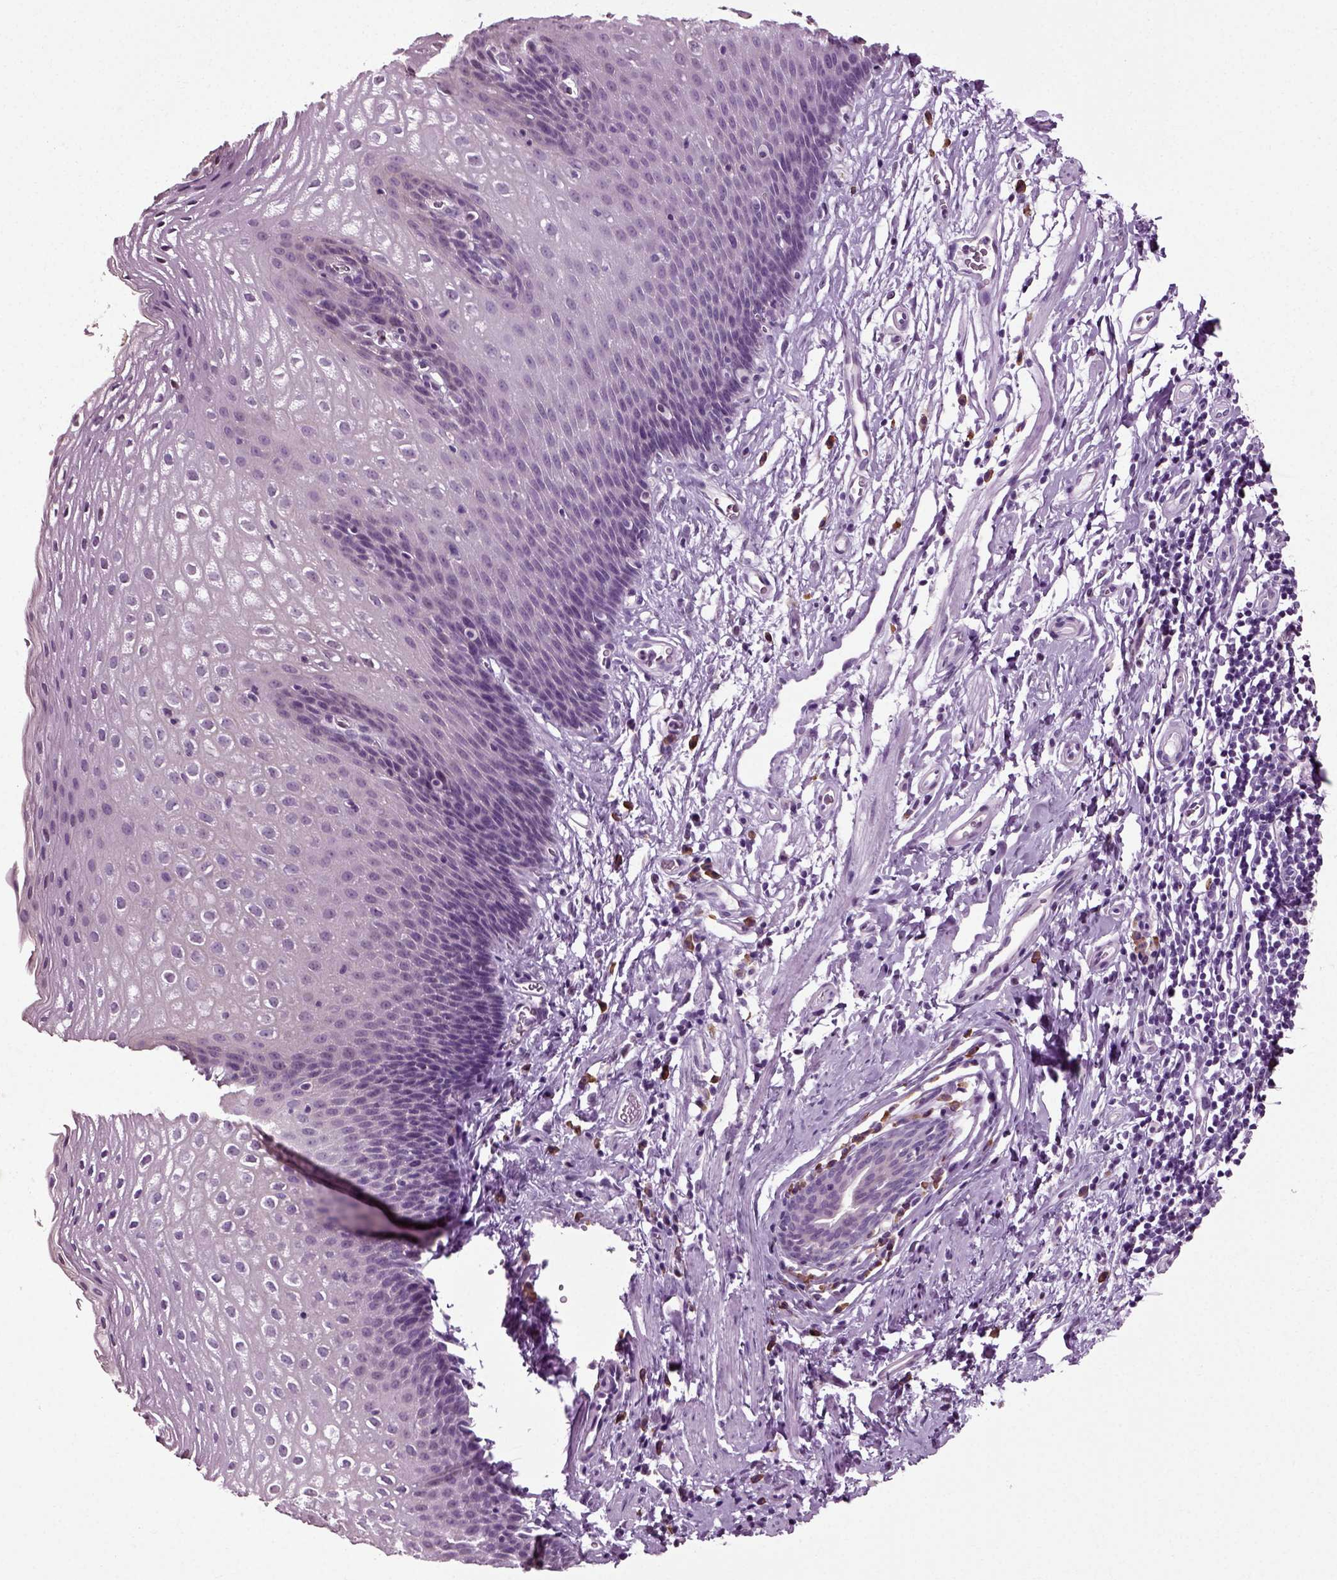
{"staining": {"intensity": "negative", "quantity": "none", "location": "none"}, "tissue": "esophagus", "cell_type": "Squamous epithelial cells", "image_type": "normal", "snomed": [{"axis": "morphology", "description": "Normal tissue, NOS"}, {"axis": "topography", "description": "Esophagus"}], "caption": "Histopathology image shows no significant protein staining in squamous epithelial cells of normal esophagus.", "gene": "SLC26A8", "patient": {"sex": "male", "age": 72}}